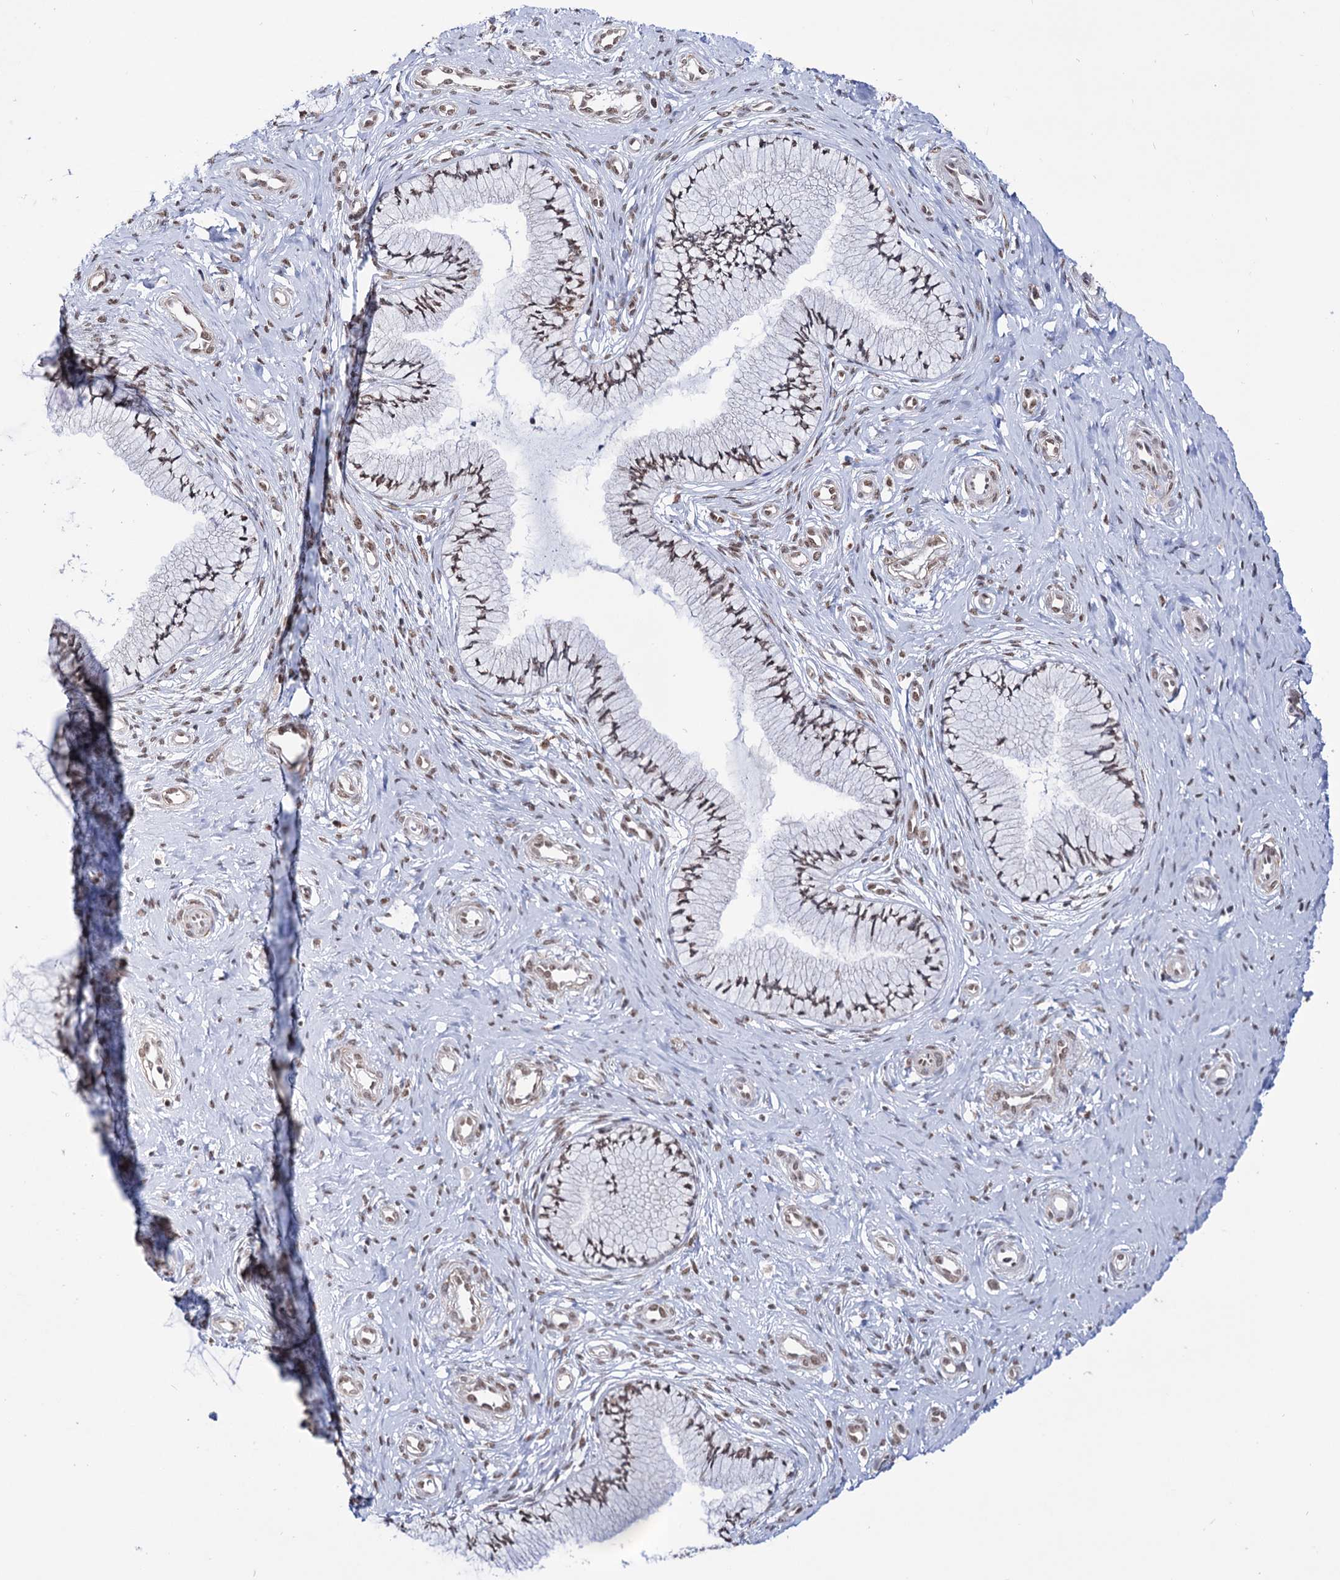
{"staining": {"intensity": "weak", "quantity": ">75%", "location": "nuclear"}, "tissue": "cervix", "cell_type": "Glandular cells", "image_type": "normal", "snomed": [{"axis": "morphology", "description": "Normal tissue, NOS"}, {"axis": "topography", "description": "Cervix"}], "caption": "DAB immunohistochemical staining of benign human cervix shows weak nuclear protein expression in approximately >75% of glandular cells. The protein is shown in brown color, while the nuclei are stained blue.", "gene": "ABHD10", "patient": {"sex": "female", "age": 36}}